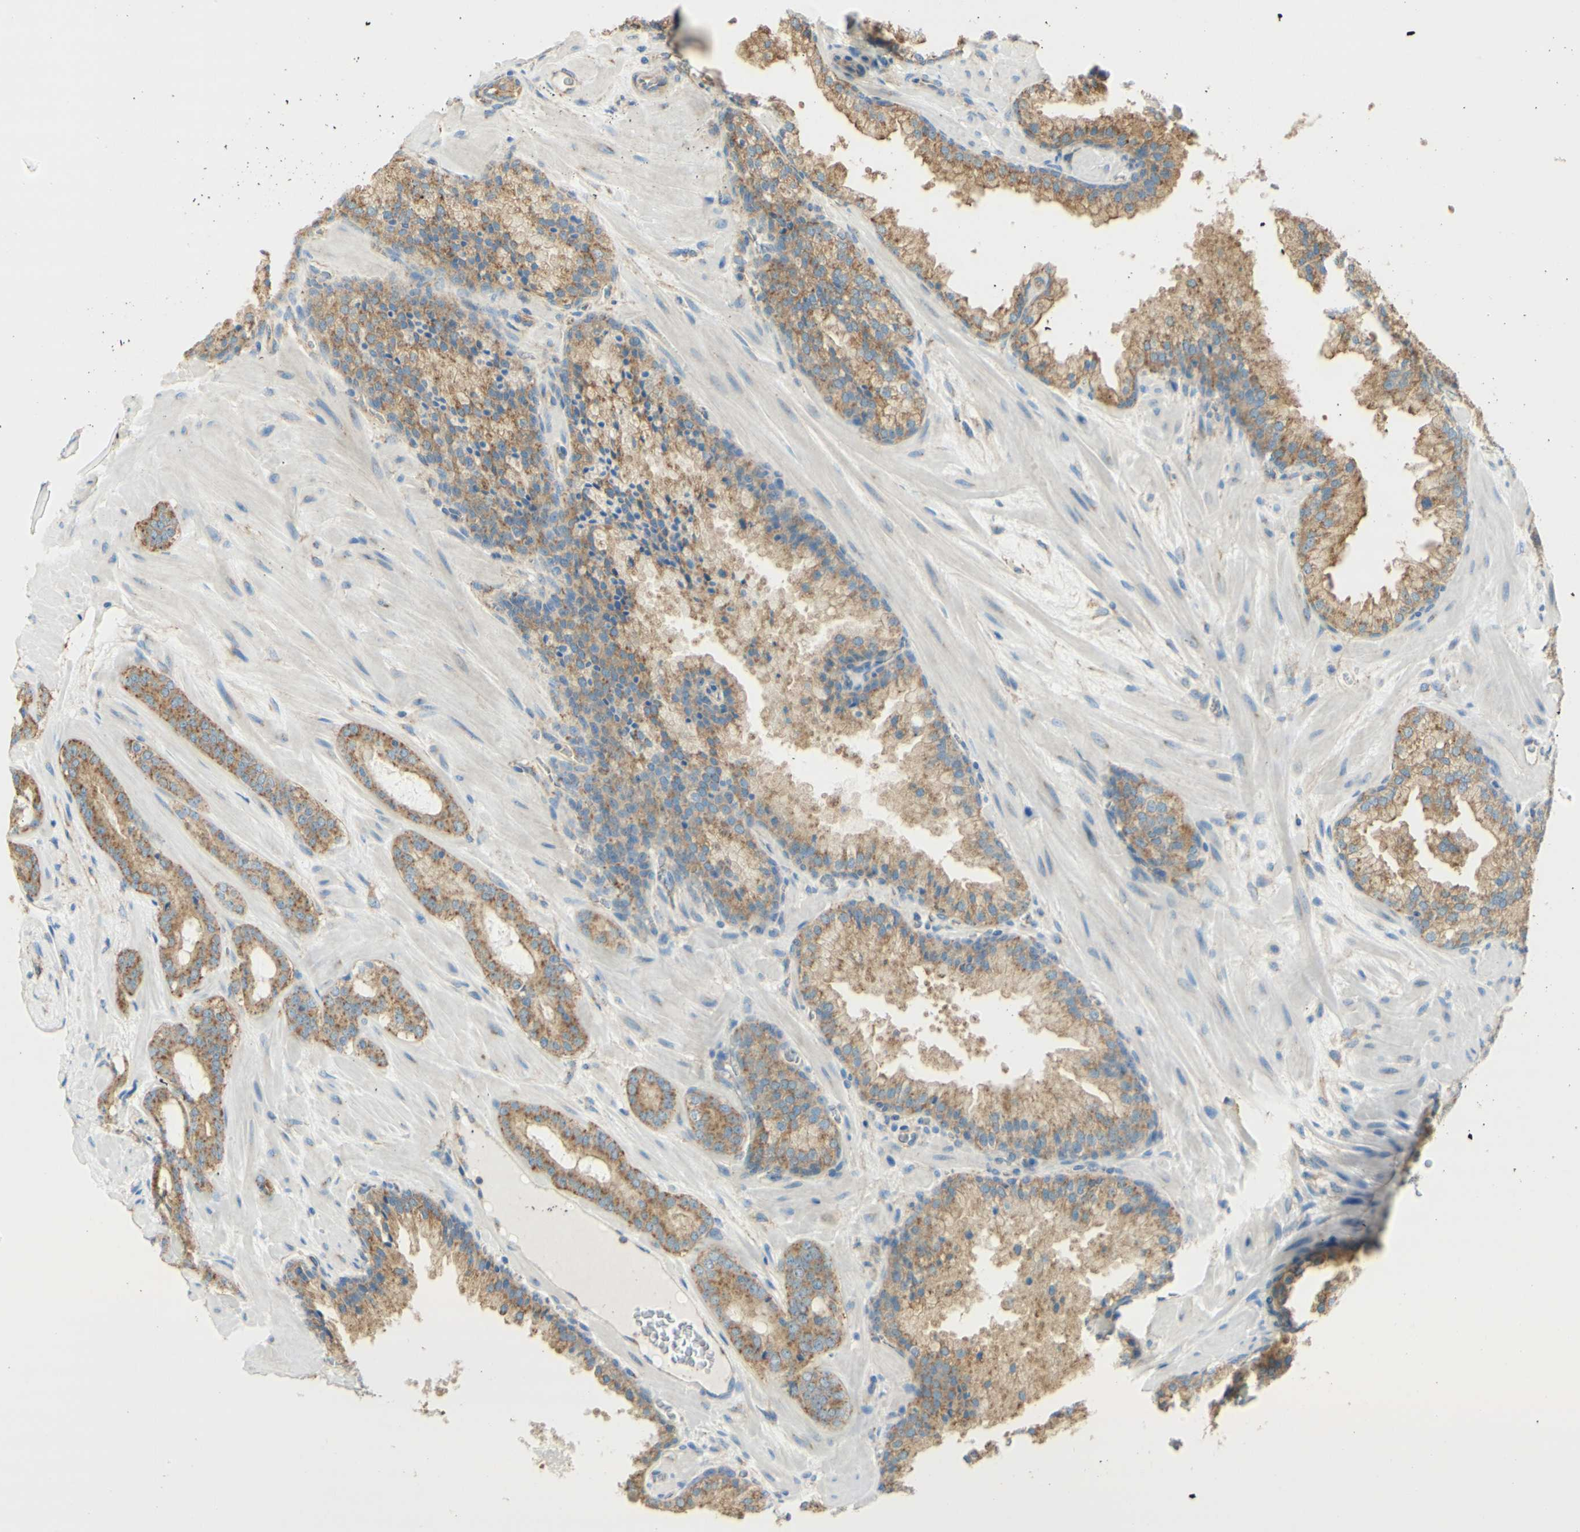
{"staining": {"intensity": "moderate", "quantity": "25%-75%", "location": "cytoplasmic/membranous"}, "tissue": "prostate cancer", "cell_type": "Tumor cells", "image_type": "cancer", "snomed": [{"axis": "morphology", "description": "Adenocarcinoma, Low grade"}, {"axis": "topography", "description": "Prostate"}], "caption": "Prostate cancer (adenocarcinoma (low-grade)) stained for a protein displays moderate cytoplasmic/membranous positivity in tumor cells. (DAB (3,3'-diaminobenzidine) IHC, brown staining for protein, blue staining for nuclei).", "gene": "CLTC", "patient": {"sex": "male", "age": 63}}